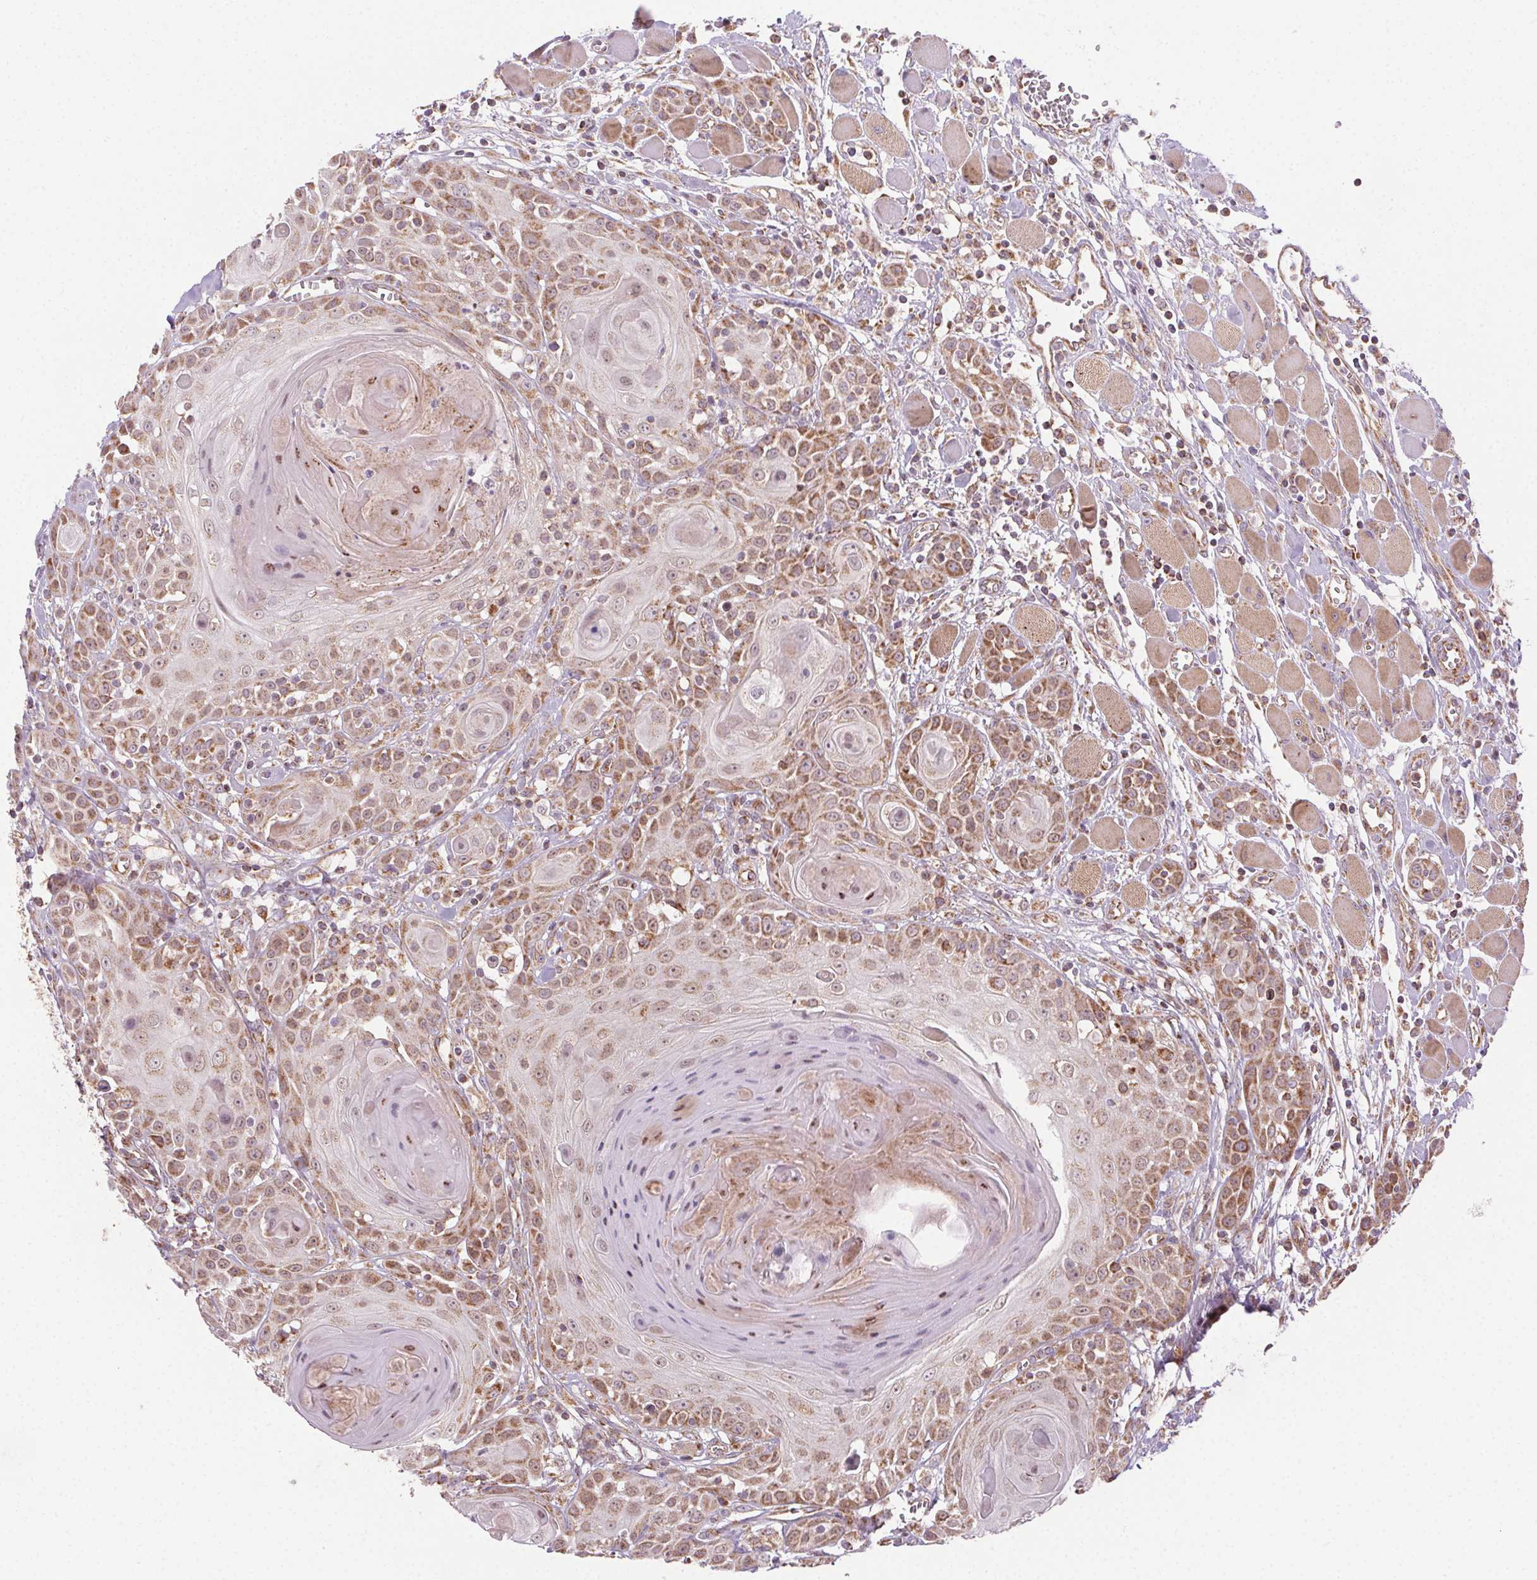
{"staining": {"intensity": "moderate", "quantity": ">75%", "location": "cytoplasmic/membranous"}, "tissue": "head and neck cancer", "cell_type": "Tumor cells", "image_type": "cancer", "snomed": [{"axis": "morphology", "description": "Squamous cell carcinoma, NOS"}, {"axis": "topography", "description": "Head-Neck"}], "caption": "Immunohistochemical staining of head and neck squamous cell carcinoma displays medium levels of moderate cytoplasmic/membranous protein positivity in approximately >75% of tumor cells.", "gene": "CLPB", "patient": {"sex": "female", "age": 80}}